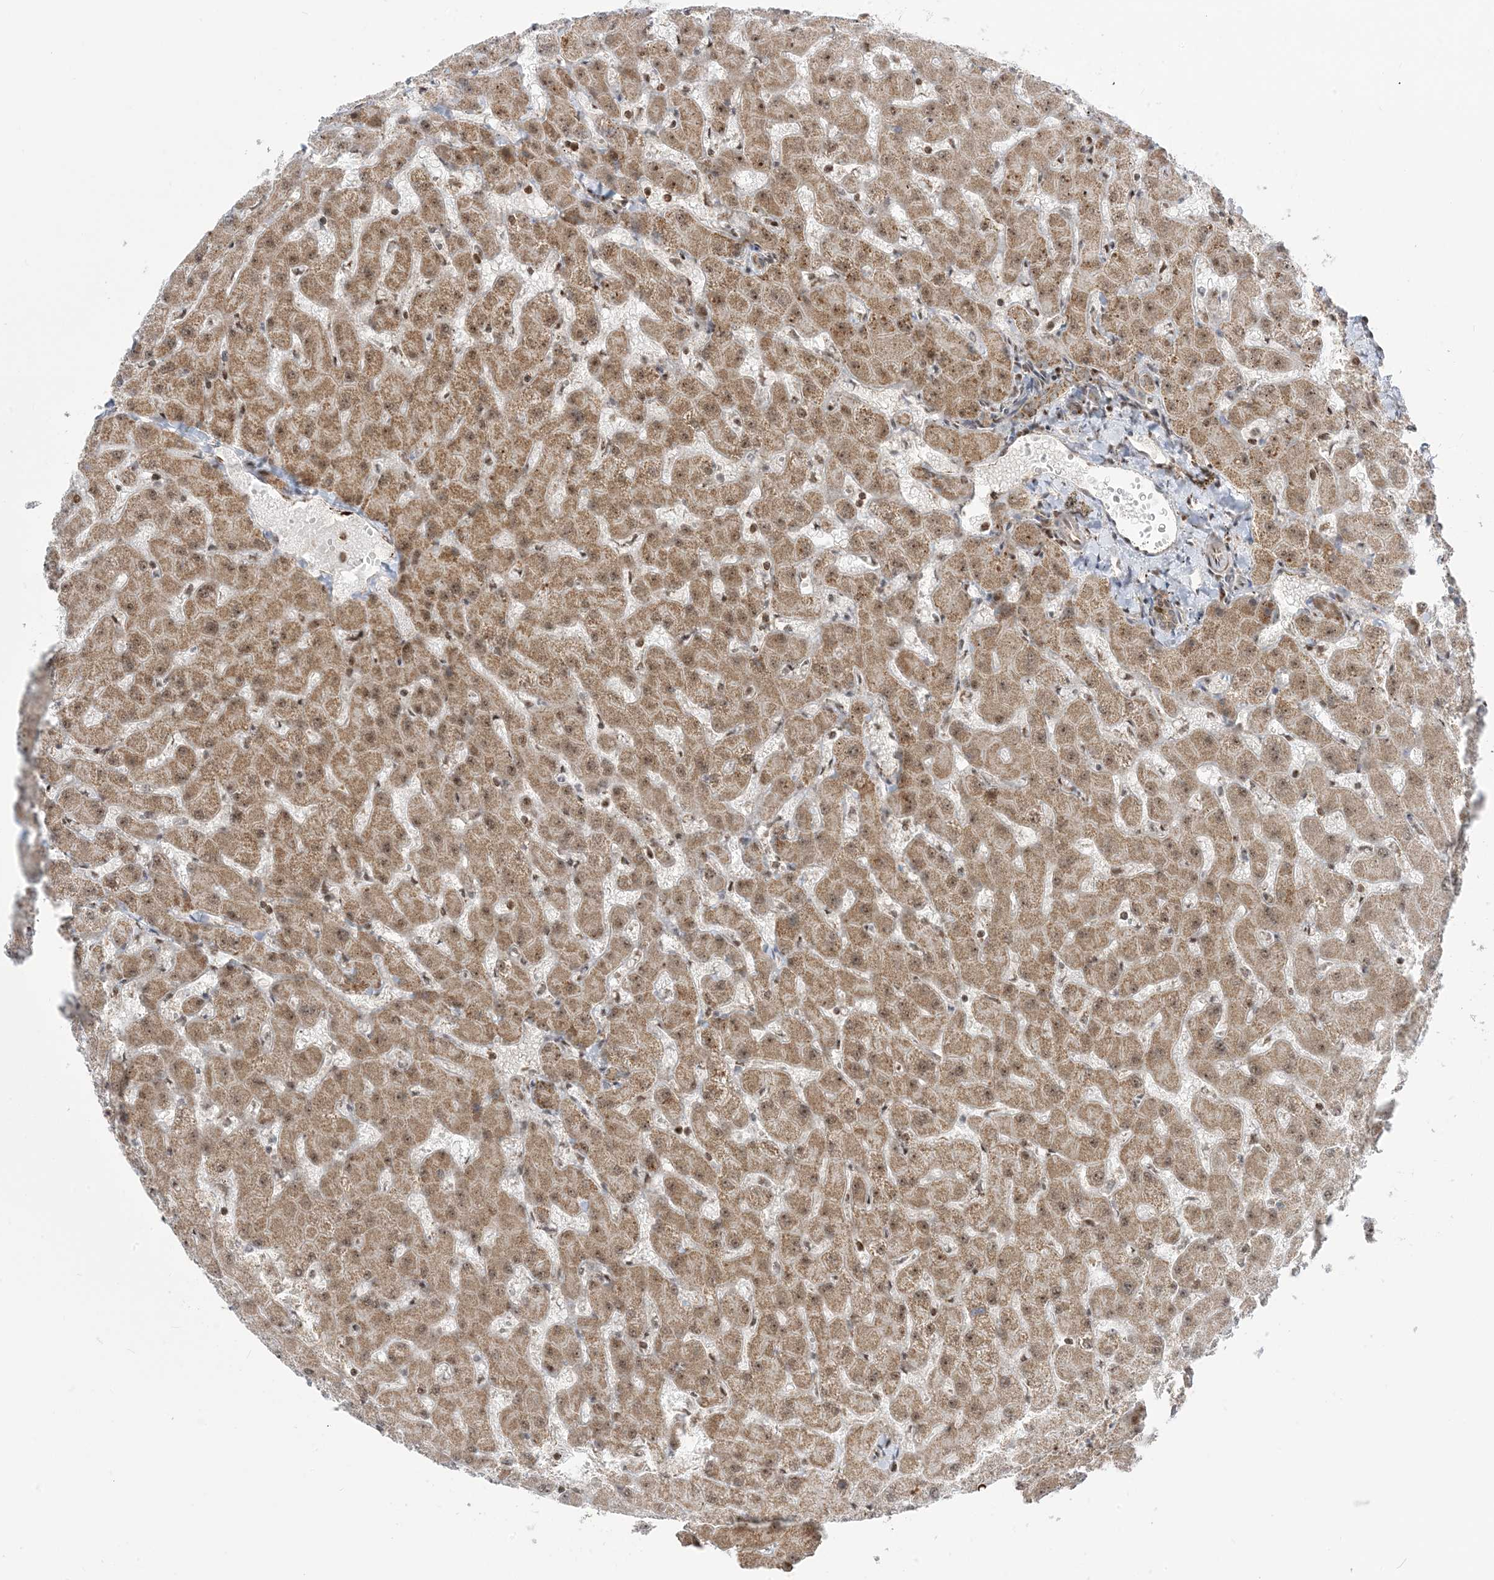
{"staining": {"intensity": "weak", "quantity": "25%-75%", "location": "cytoplasmic/membranous,nuclear"}, "tissue": "liver", "cell_type": "Cholangiocytes", "image_type": "normal", "snomed": [{"axis": "morphology", "description": "Normal tissue, NOS"}, {"axis": "topography", "description": "Liver"}], "caption": "Weak cytoplasmic/membranous,nuclear positivity for a protein is seen in about 25%-75% of cholangiocytes of normal liver using immunohistochemistry (IHC).", "gene": "MAPKBP1", "patient": {"sex": "female", "age": 63}}